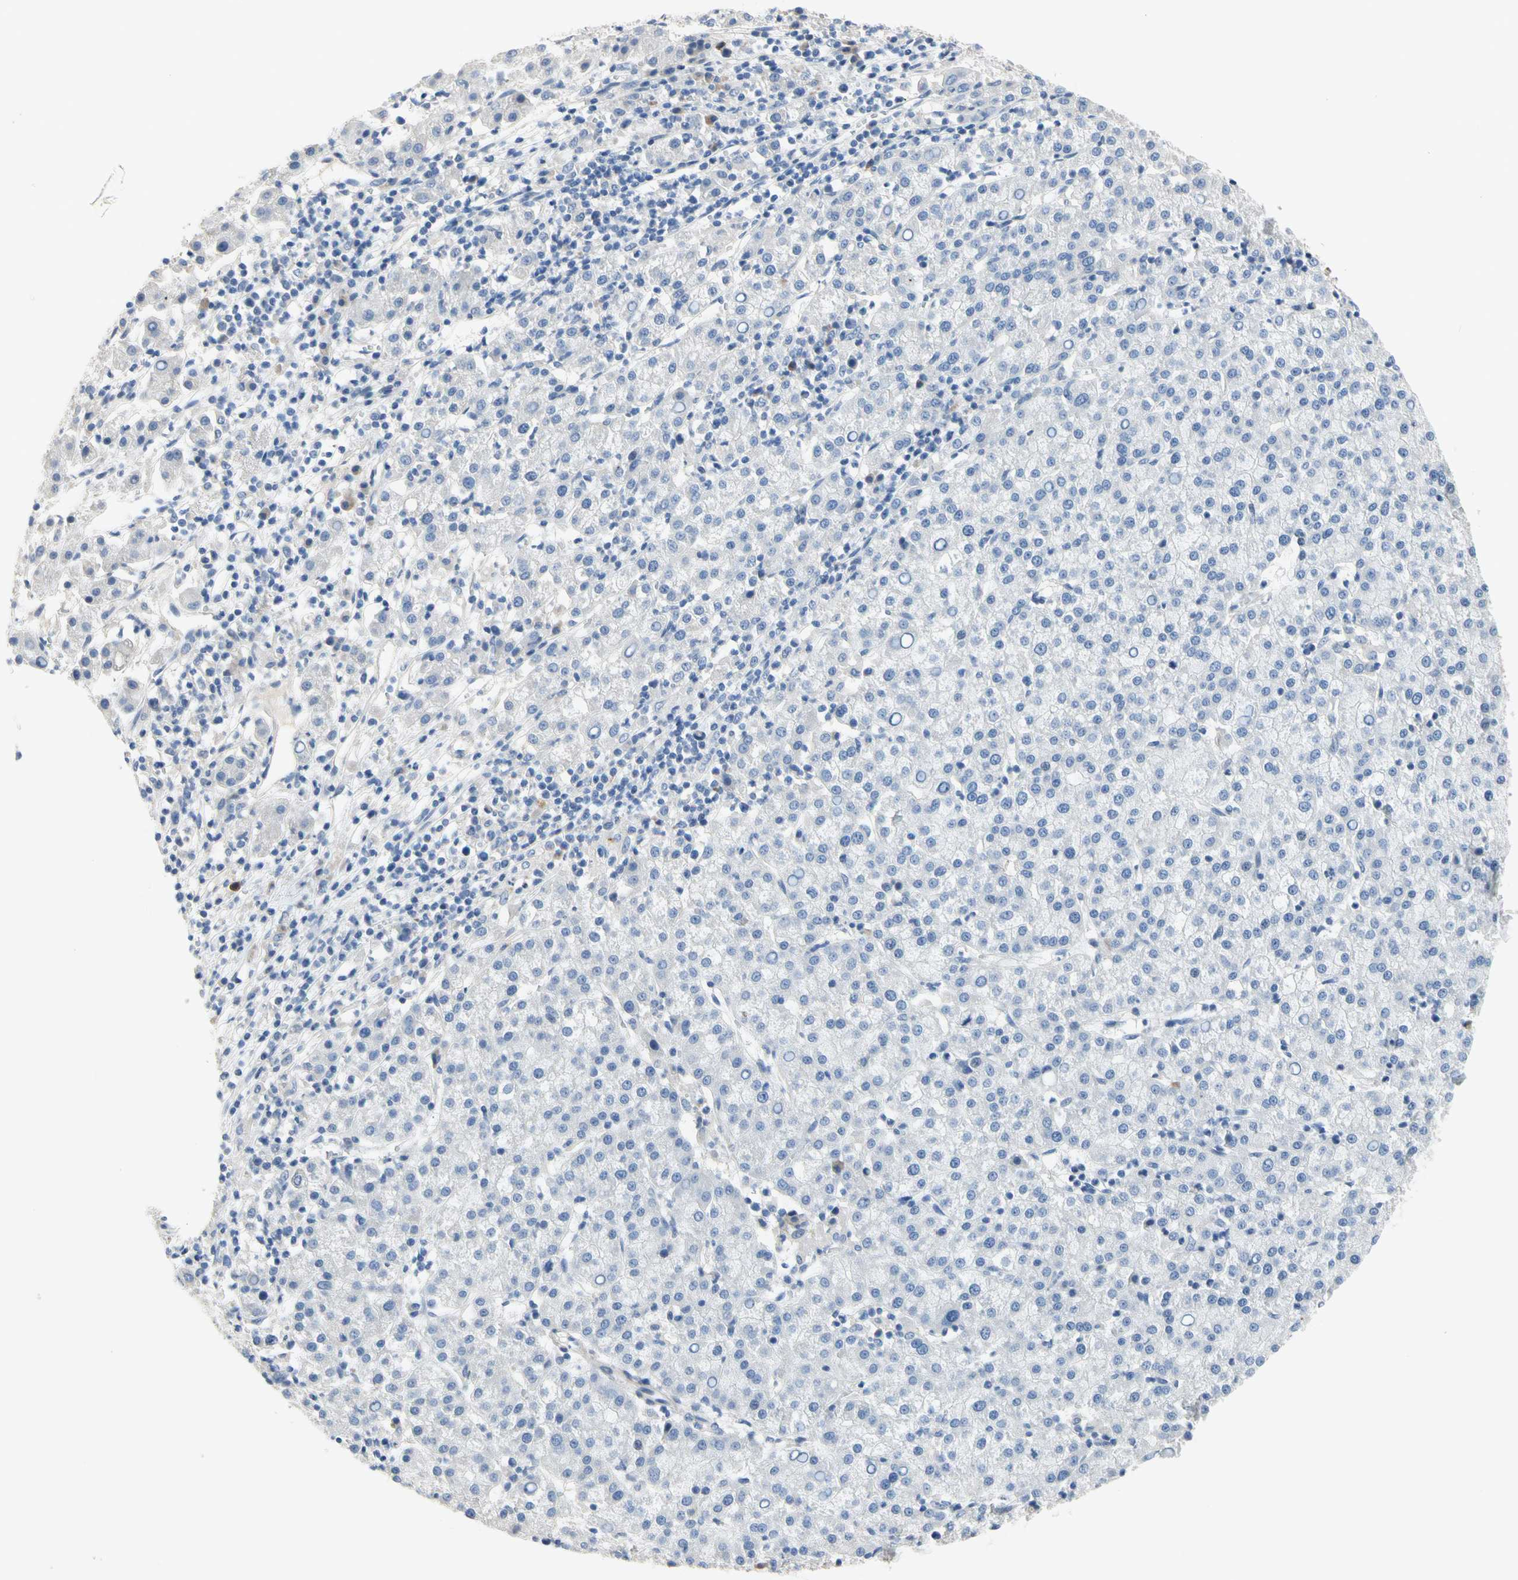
{"staining": {"intensity": "negative", "quantity": "none", "location": "none"}, "tissue": "liver cancer", "cell_type": "Tumor cells", "image_type": "cancer", "snomed": [{"axis": "morphology", "description": "Carcinoma, Hepatocellular, NOS"}, {"axis": "topography", "description": "Liver"}], "caption": "High power microscopy image of an immunohistochemistry photomicrograph of liver cancer, revealing no significant positivity in tumor cells.", "gene": "GAS6", "patient": {"sex": "female", "age": 58}}